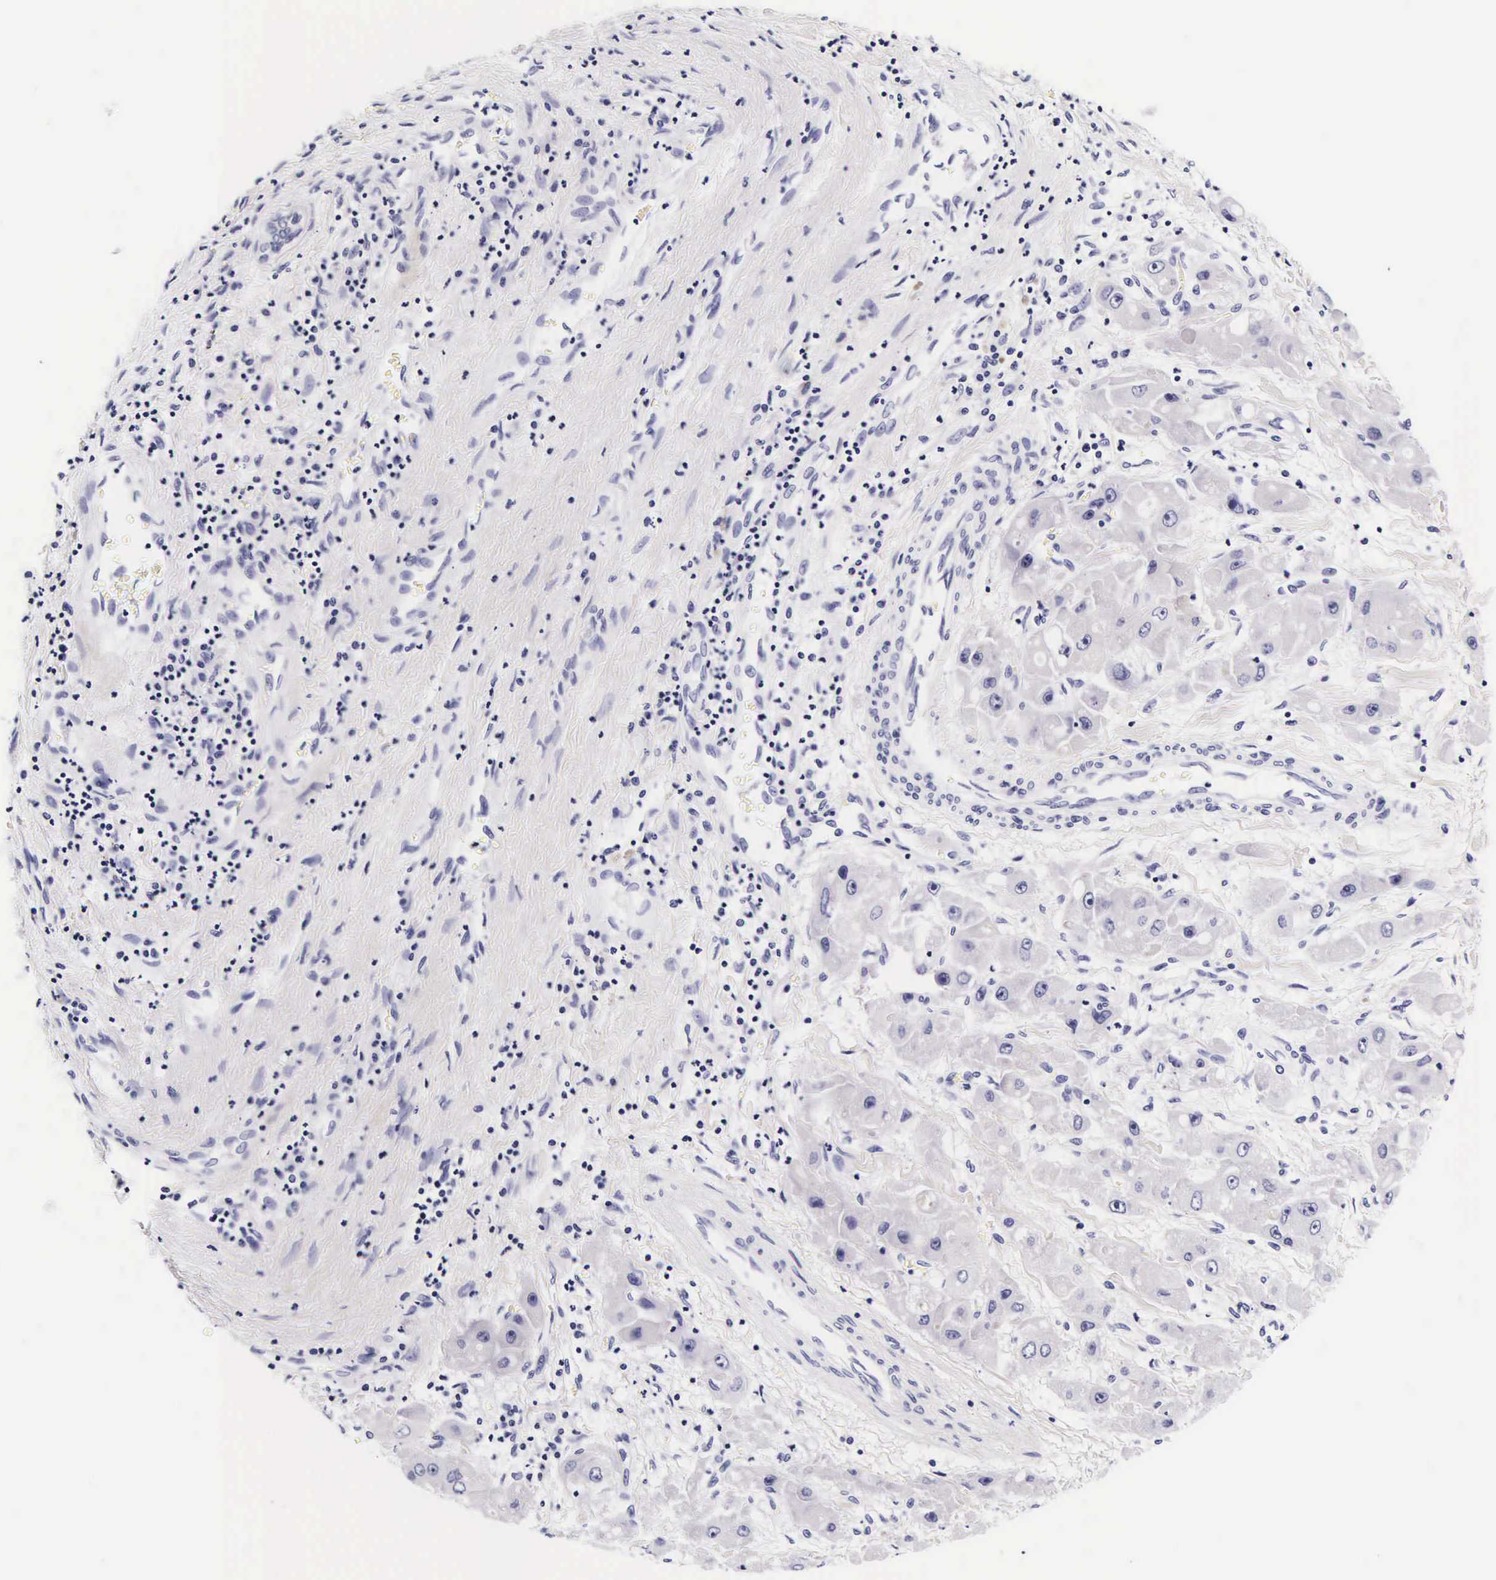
{"staining": {"intensity": "negative", "quantity": "none", "location": "none"}, "tissue": "liver cancer", "cell_type": "Tumor cells", "image_type": "cancer", "snomed": [{"axis": "morphology", "description": "Carcinoma, Hepatocellular, NOS"}, {"axis": "topography", "description": "Liver"}], "caption": "DAB (3,3'-diaminobenzidine) immunohistochemical staining of human liver cancer (hepatocellular carcinoma) demonstrates no significant expression in tumor cells.", "gene": "UPRT", "patient": {"sex": "male", "age": 24}}